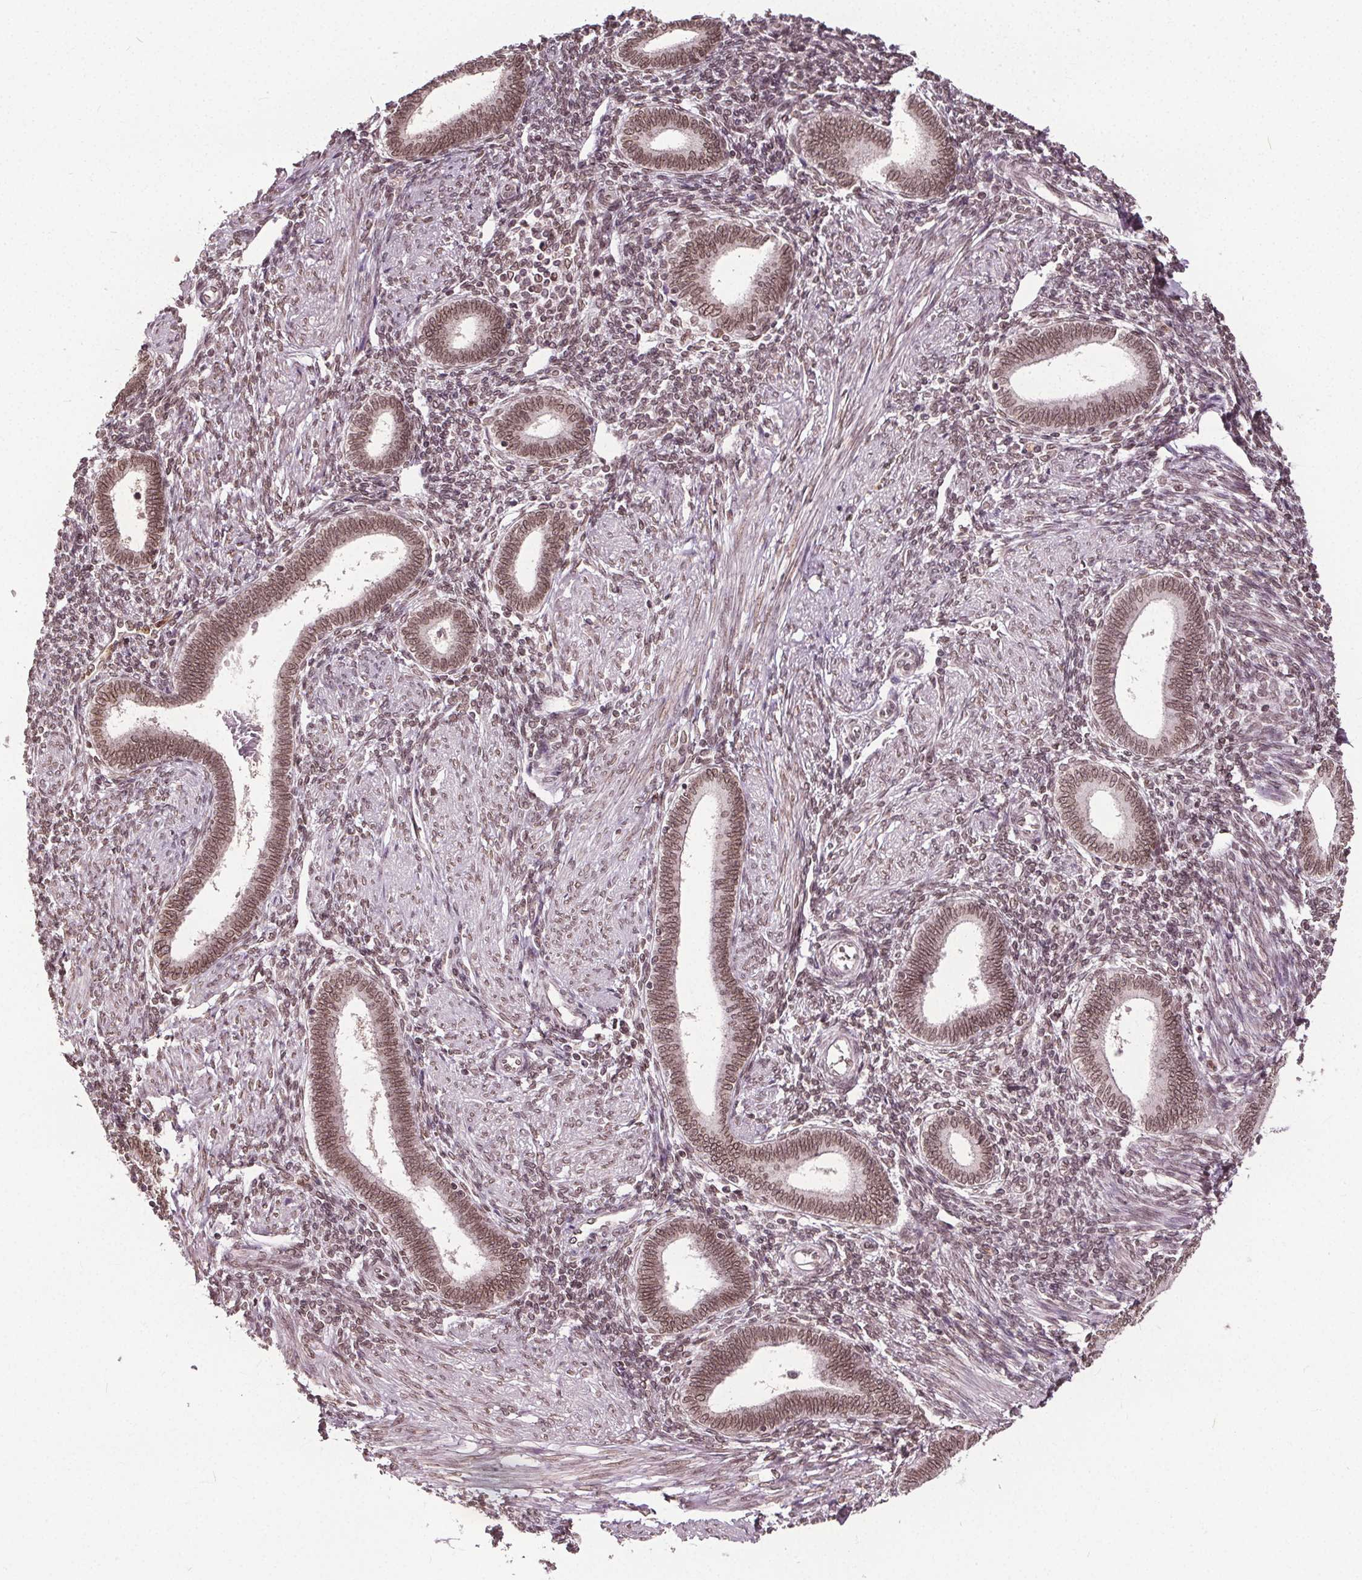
{"staining": {"intensity": "moderate", "quantity": "25%-75%", "location": "cytoplasmic/membranous,nuclear"}, "tissue": "endometrium", "cell_type": "Cells in endometrial stroma", "image_type": "normal", "snomed": [{"axis": "morphology", "description": "Normal tissue, NOS"}, {"axis": "topography", "description": "Endometrium"}], "caption": "Protein staining of normal endometrium reveals moderate cytoplasmic/membranous,nuclear positivity in about 25%-75% of cells in endometrial stroma.", "gene": "TTC39C", "patient": {"sex": "female", "age": 42}}